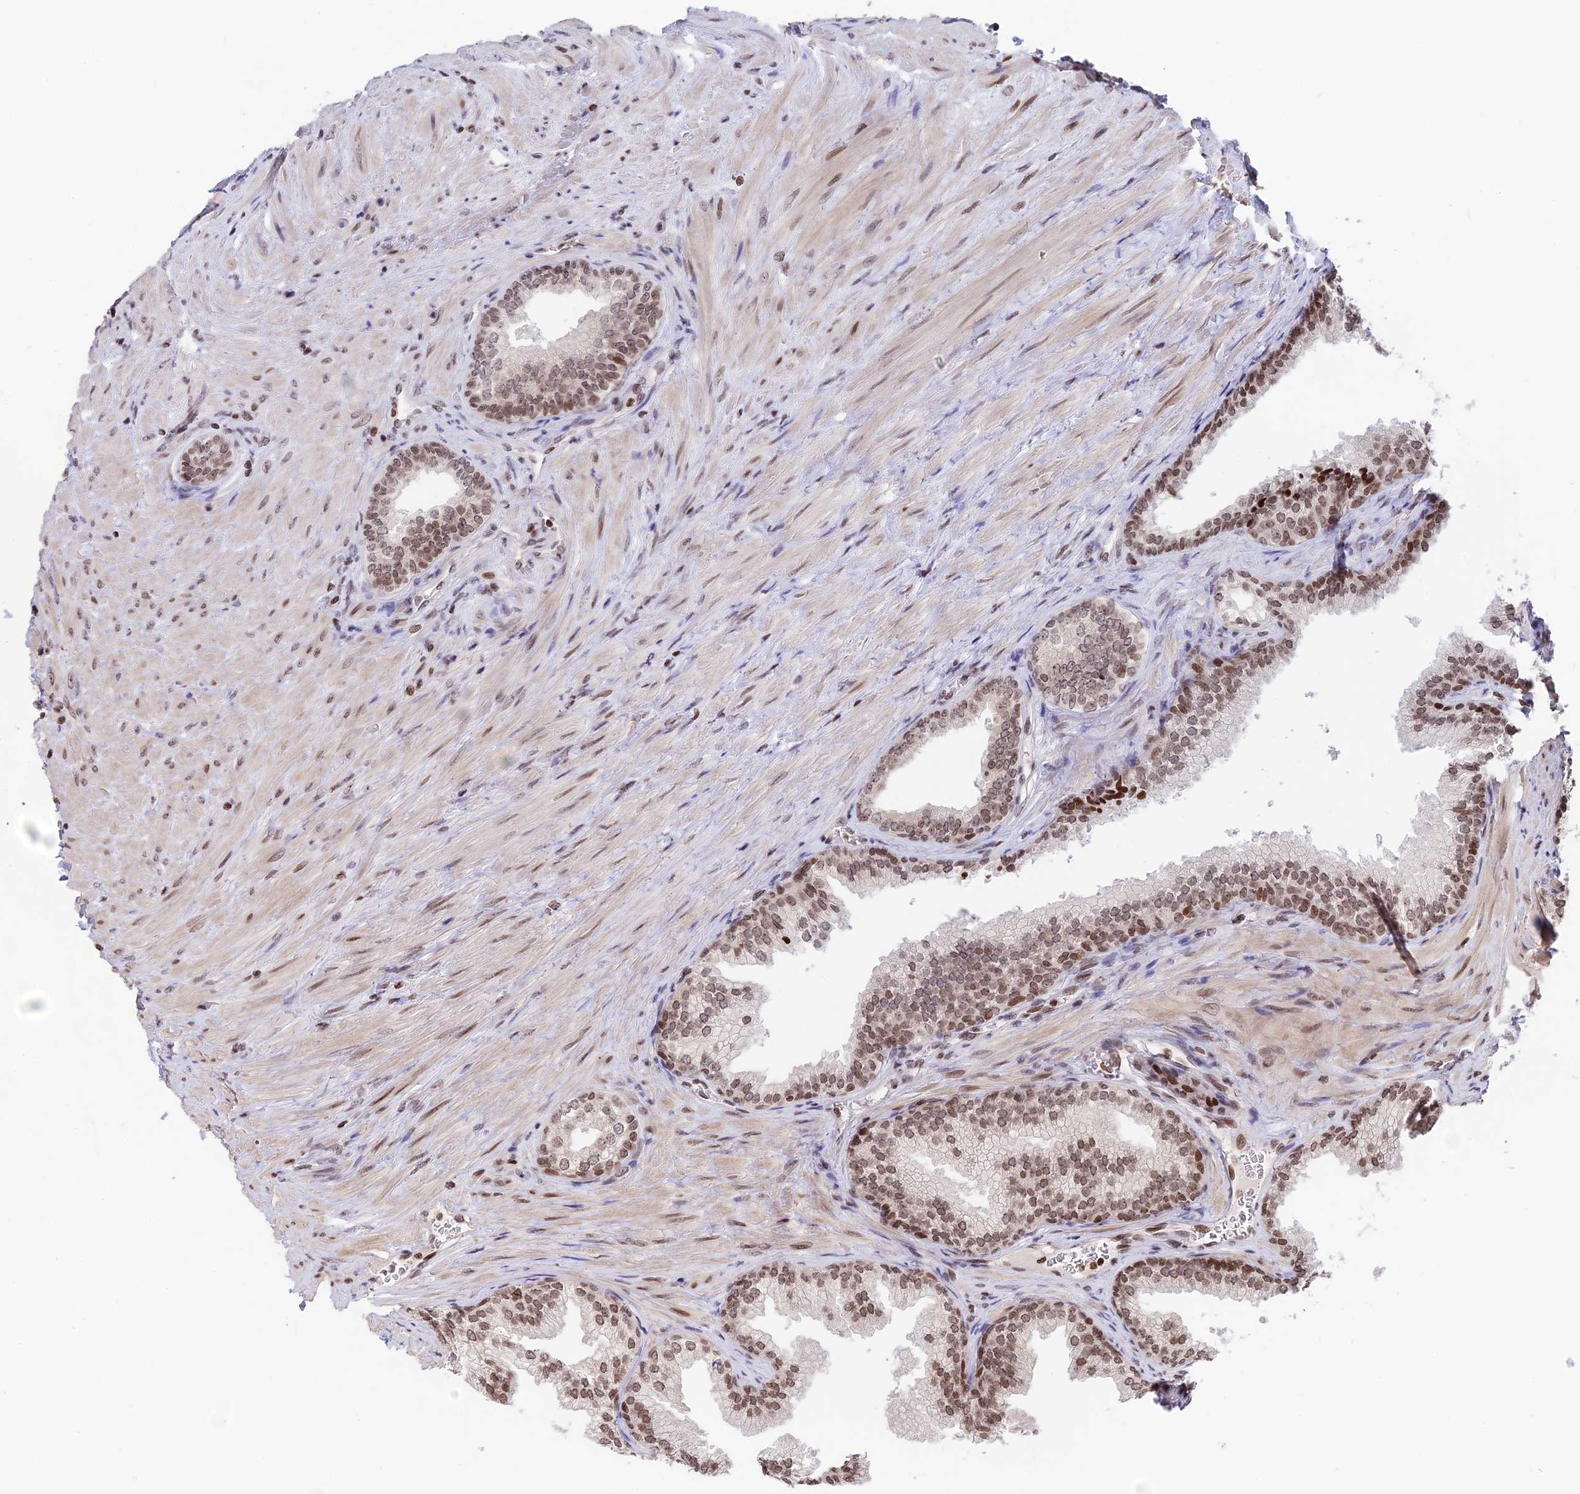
{"staining": {"intensity": "moderate", "quantity": ">75%", "location": "nuclear"}, "tissue": "prostate", "cell_type": "Glandular cells", "image_type": "normal", "snomed": [{"axis": "morphology", "description": "Normal tissue, NOS"}, {"axis": "topography", "description": "Prostate"}], "caption": "An immunohistochemistry image of normal tissue is shown. Protein staining in brown highlights moderate nuclear positivity in prostate within glandular cells. (Stains: DAB (3,3'-diaminobenzidine) in brown, nuclei in blue, Microscopy: brightfield microscopy at high magnification).", "gene": "TET2", "patient": {"sex": "male", "age": 76}}